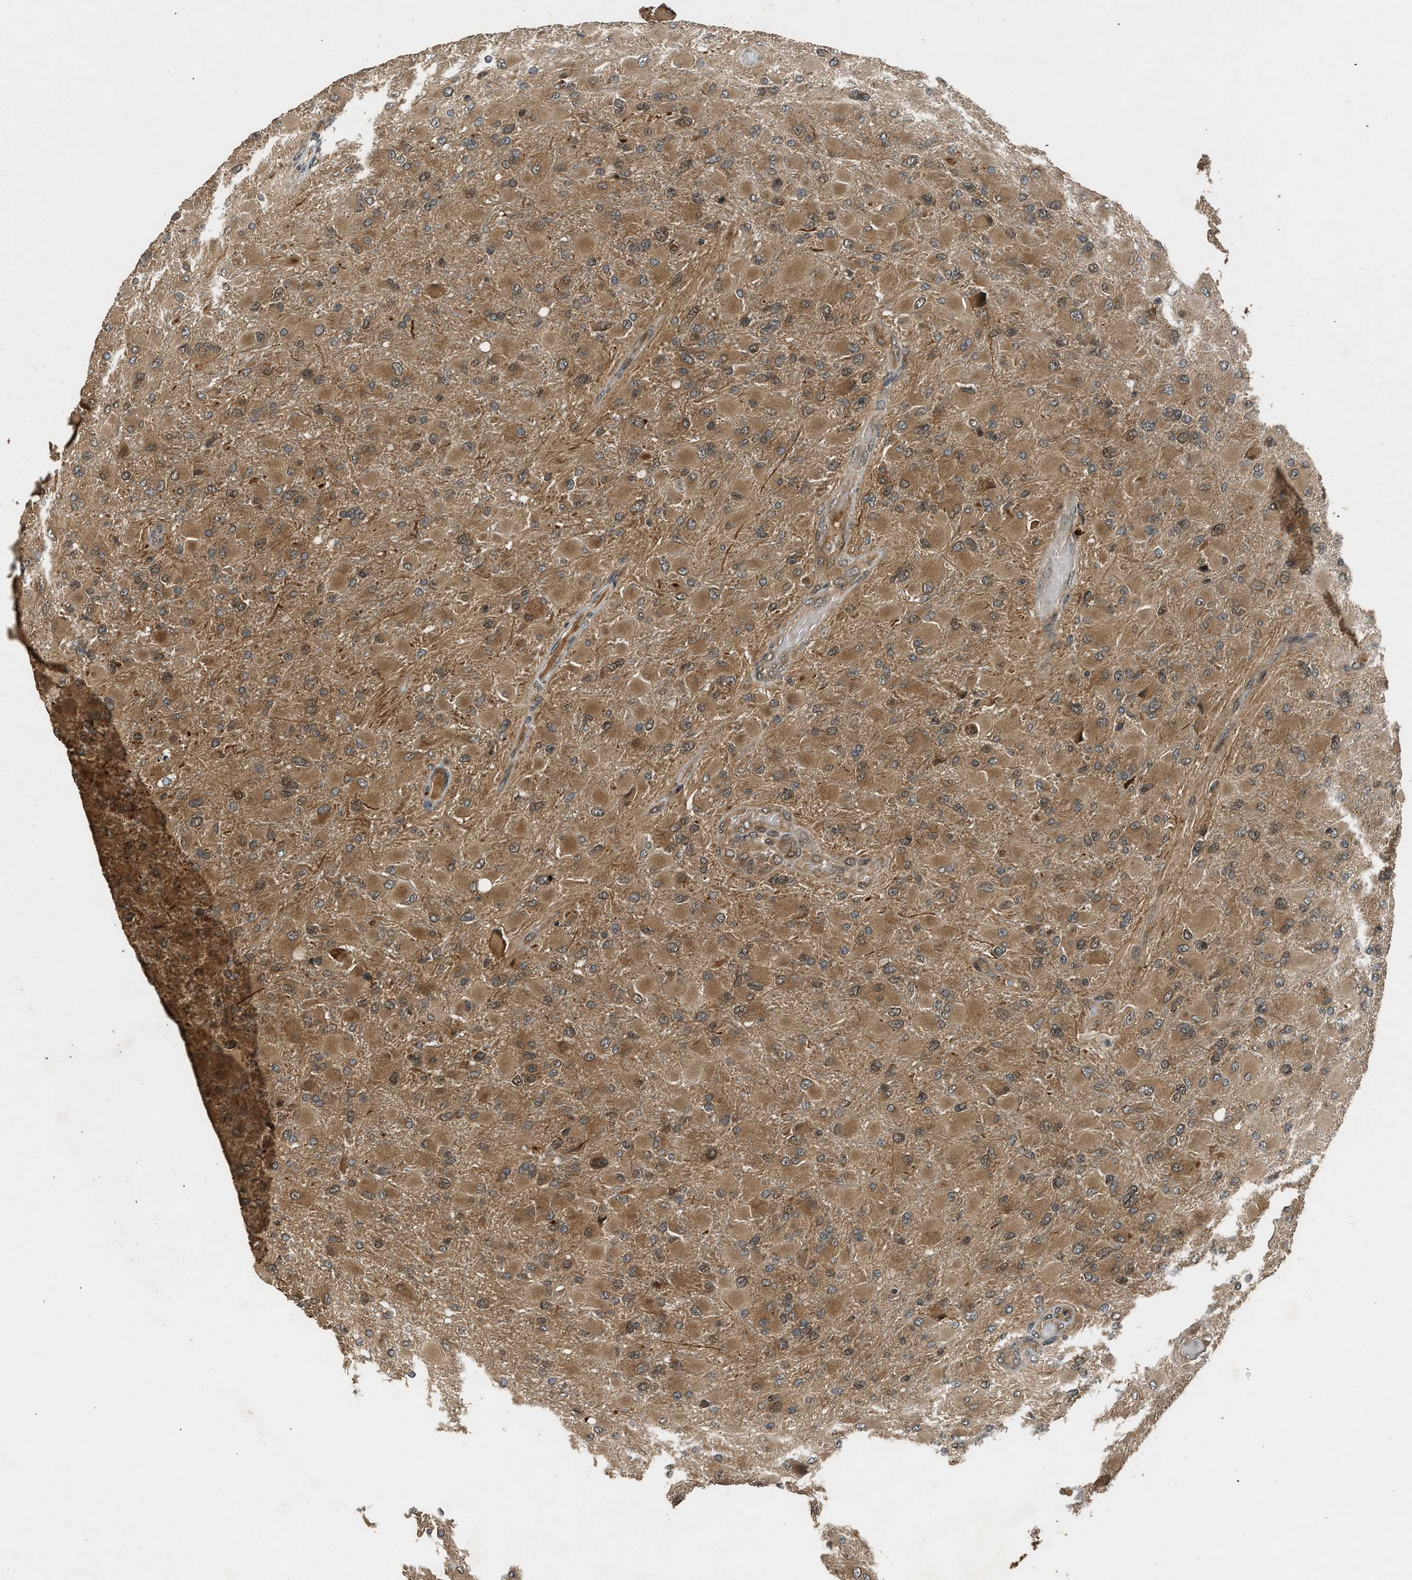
{"staining": {"intensity": "moderate", "quantity": ">75%", "location": "cytoplasmic/membranous"}, "tissue": "glioma", "cell_type": "Tumor cells", "image_type": "cancer", "snomed": [{"axis": "morphology", "description": "Glioma, malignant, High grade"}, {"axis": "topography", "description": "Cerebral cortex"}], "caption": "Immunohistochemistry staining of glioma, which demonstrates medium levels of moderate cytoplasmic/membranous positivity in approximately >75% of tumor cells indicating moderate cytoplasmic/membranous protein expression. The staining was performed using DAB (brown) for protein detection and nuclei were counterstained in hematoxylin (blue).", "gene": "TXNL1", "patient": {"sex": "female", "age": 36}}